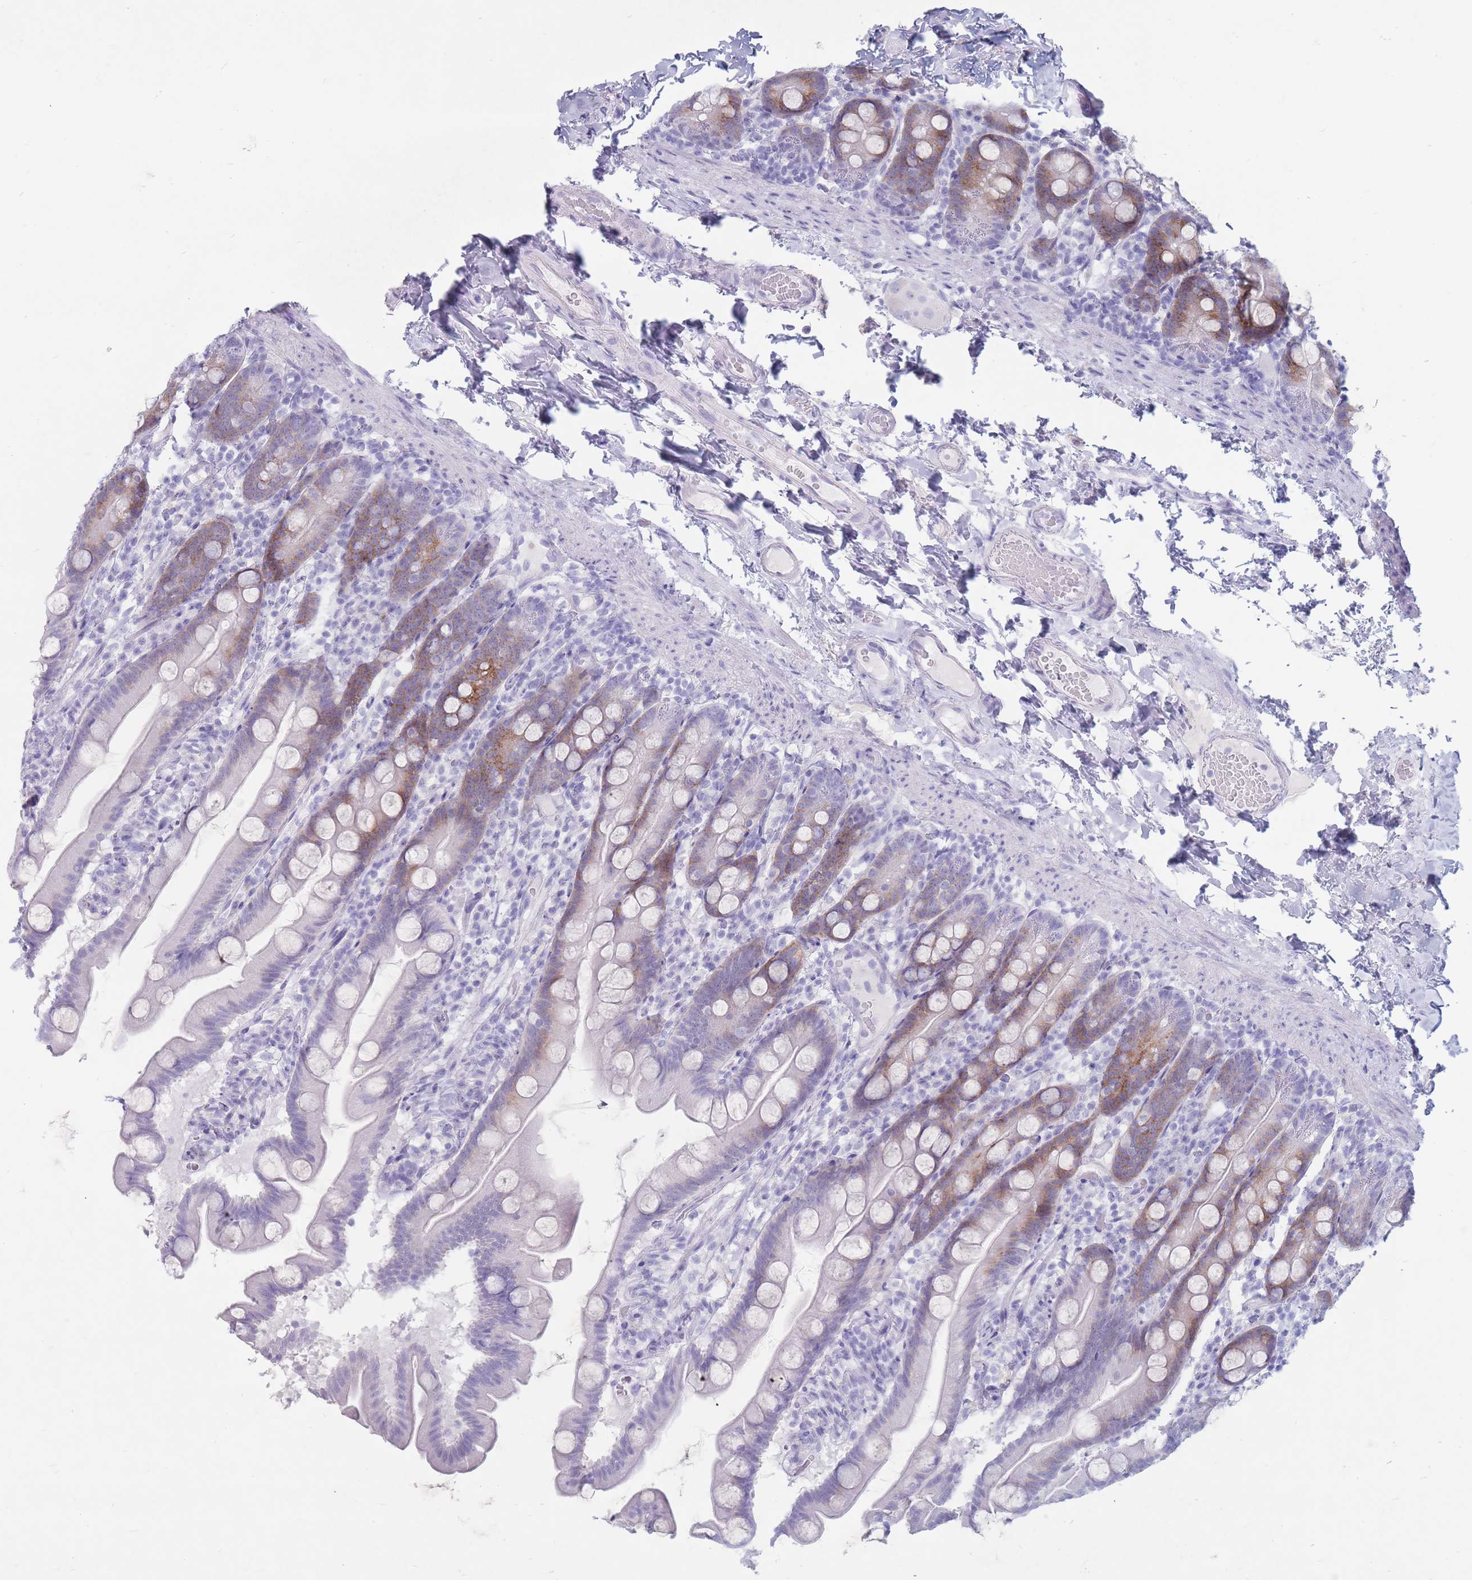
{"staining": {"intensity": "moderate", "quantity": "25%-75%", "location": "cytoplasmic/membranous"}, "tissue": "small intestine", "cell_type": "Glandular cells", "image_type": "normal", "snomed": [{"axis": "morphology", "description": "Normal tissue, NOS"}, {"axis": "topography", "description": "Small intestine"}], "caption": "A photomicrograph of human small intestine stained for a protein displays moderate cytoplasmic/membranous brown staining in glandular cells.", "gene": "ST3GAL5", "patient": {"sex": "female", "age": 68}}